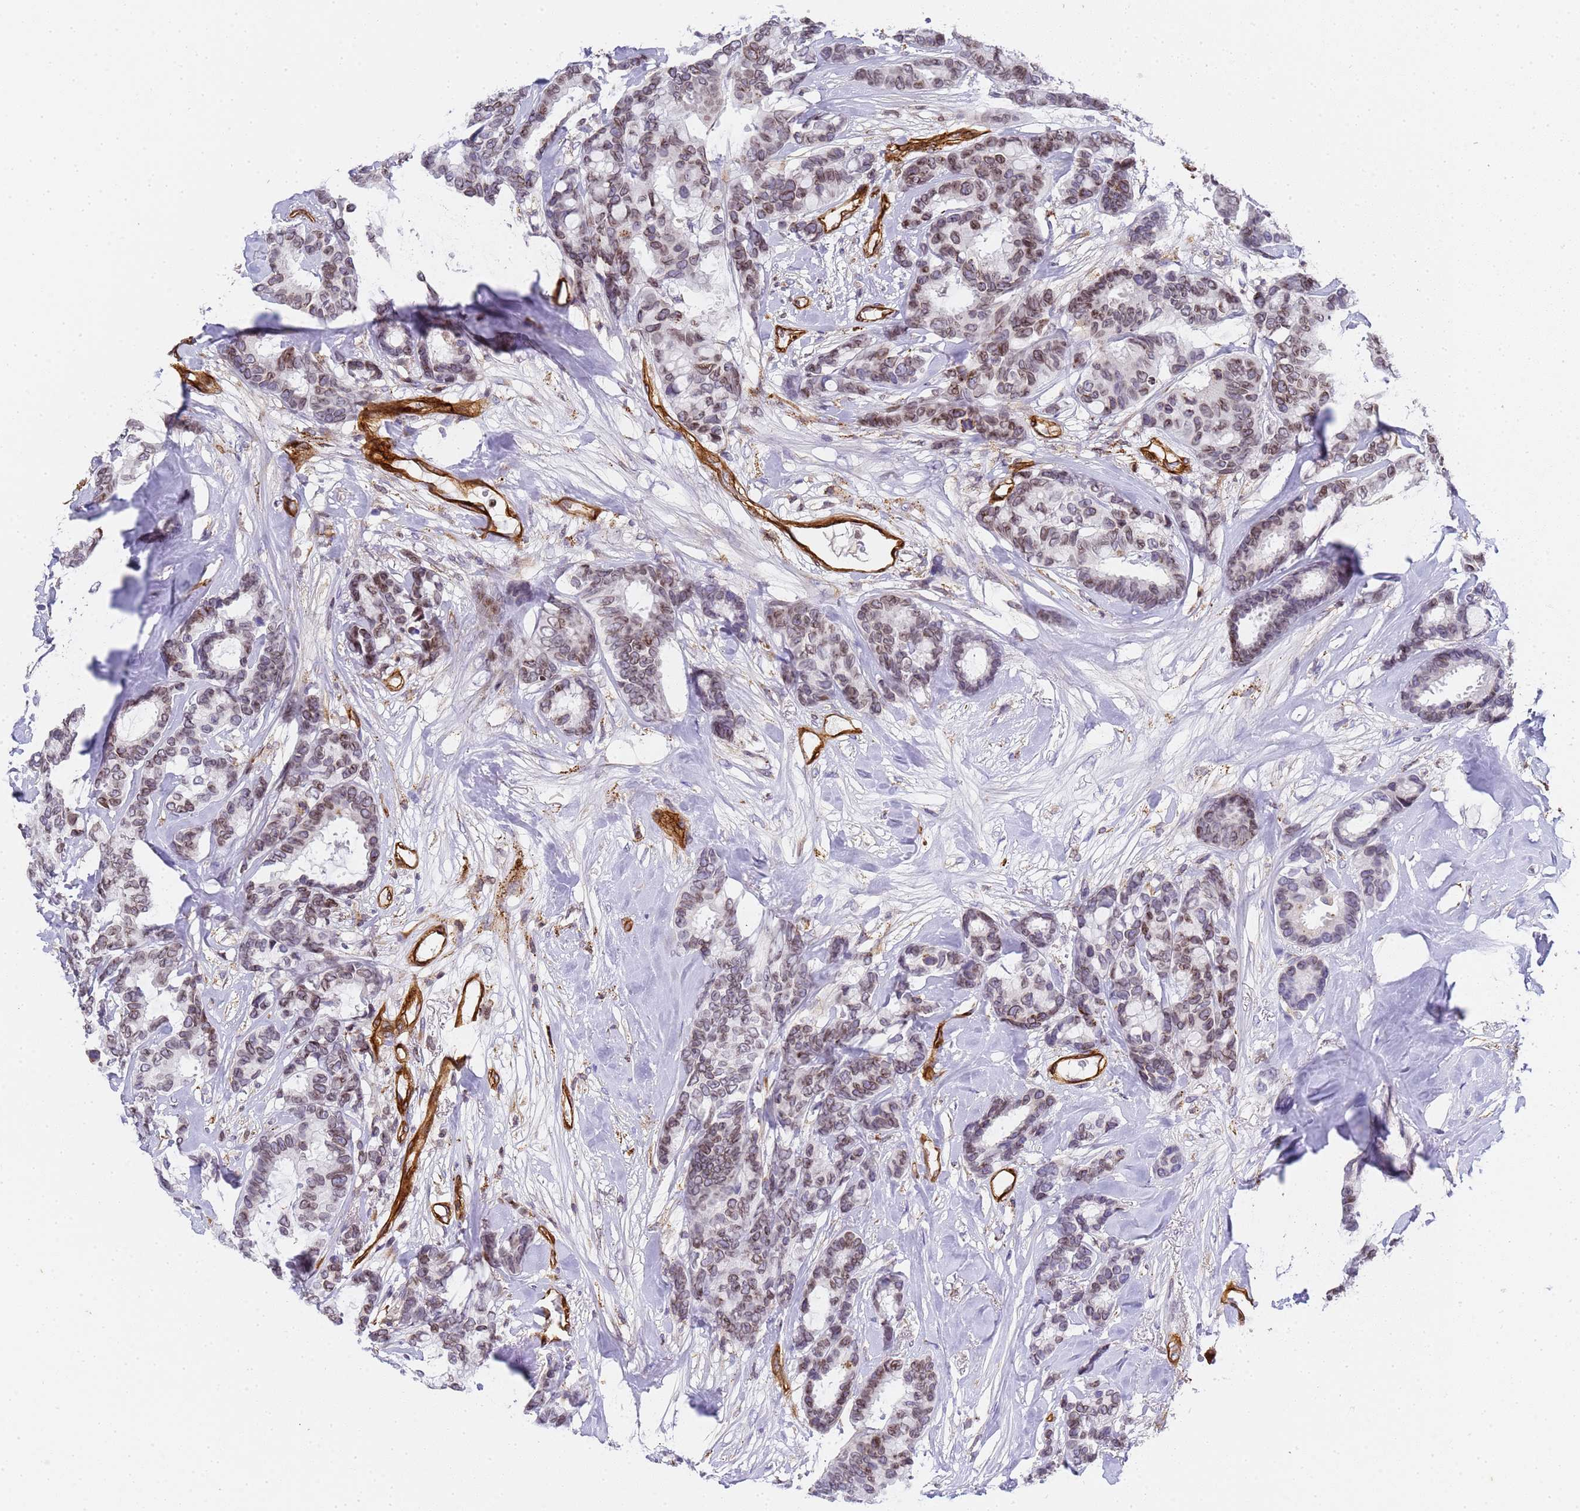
{"staining": {"intensity": "weak", "quantity": "<25%", "location": "nuclear"}, "tissue": "breast cancer", "cell_type": "Tumor cells", "image_type": "cancer", "snomed": [{"axis": "morphology", "description": "Duct carcinoma"}, {"axis": "topography", "description": "Breast"}], "caption": "The image displays no significant expression in tumor cells of intraductal carcinoma (breast).", "gene": "IGFBP7", "patient": {"sex": "female", "age": 87}}